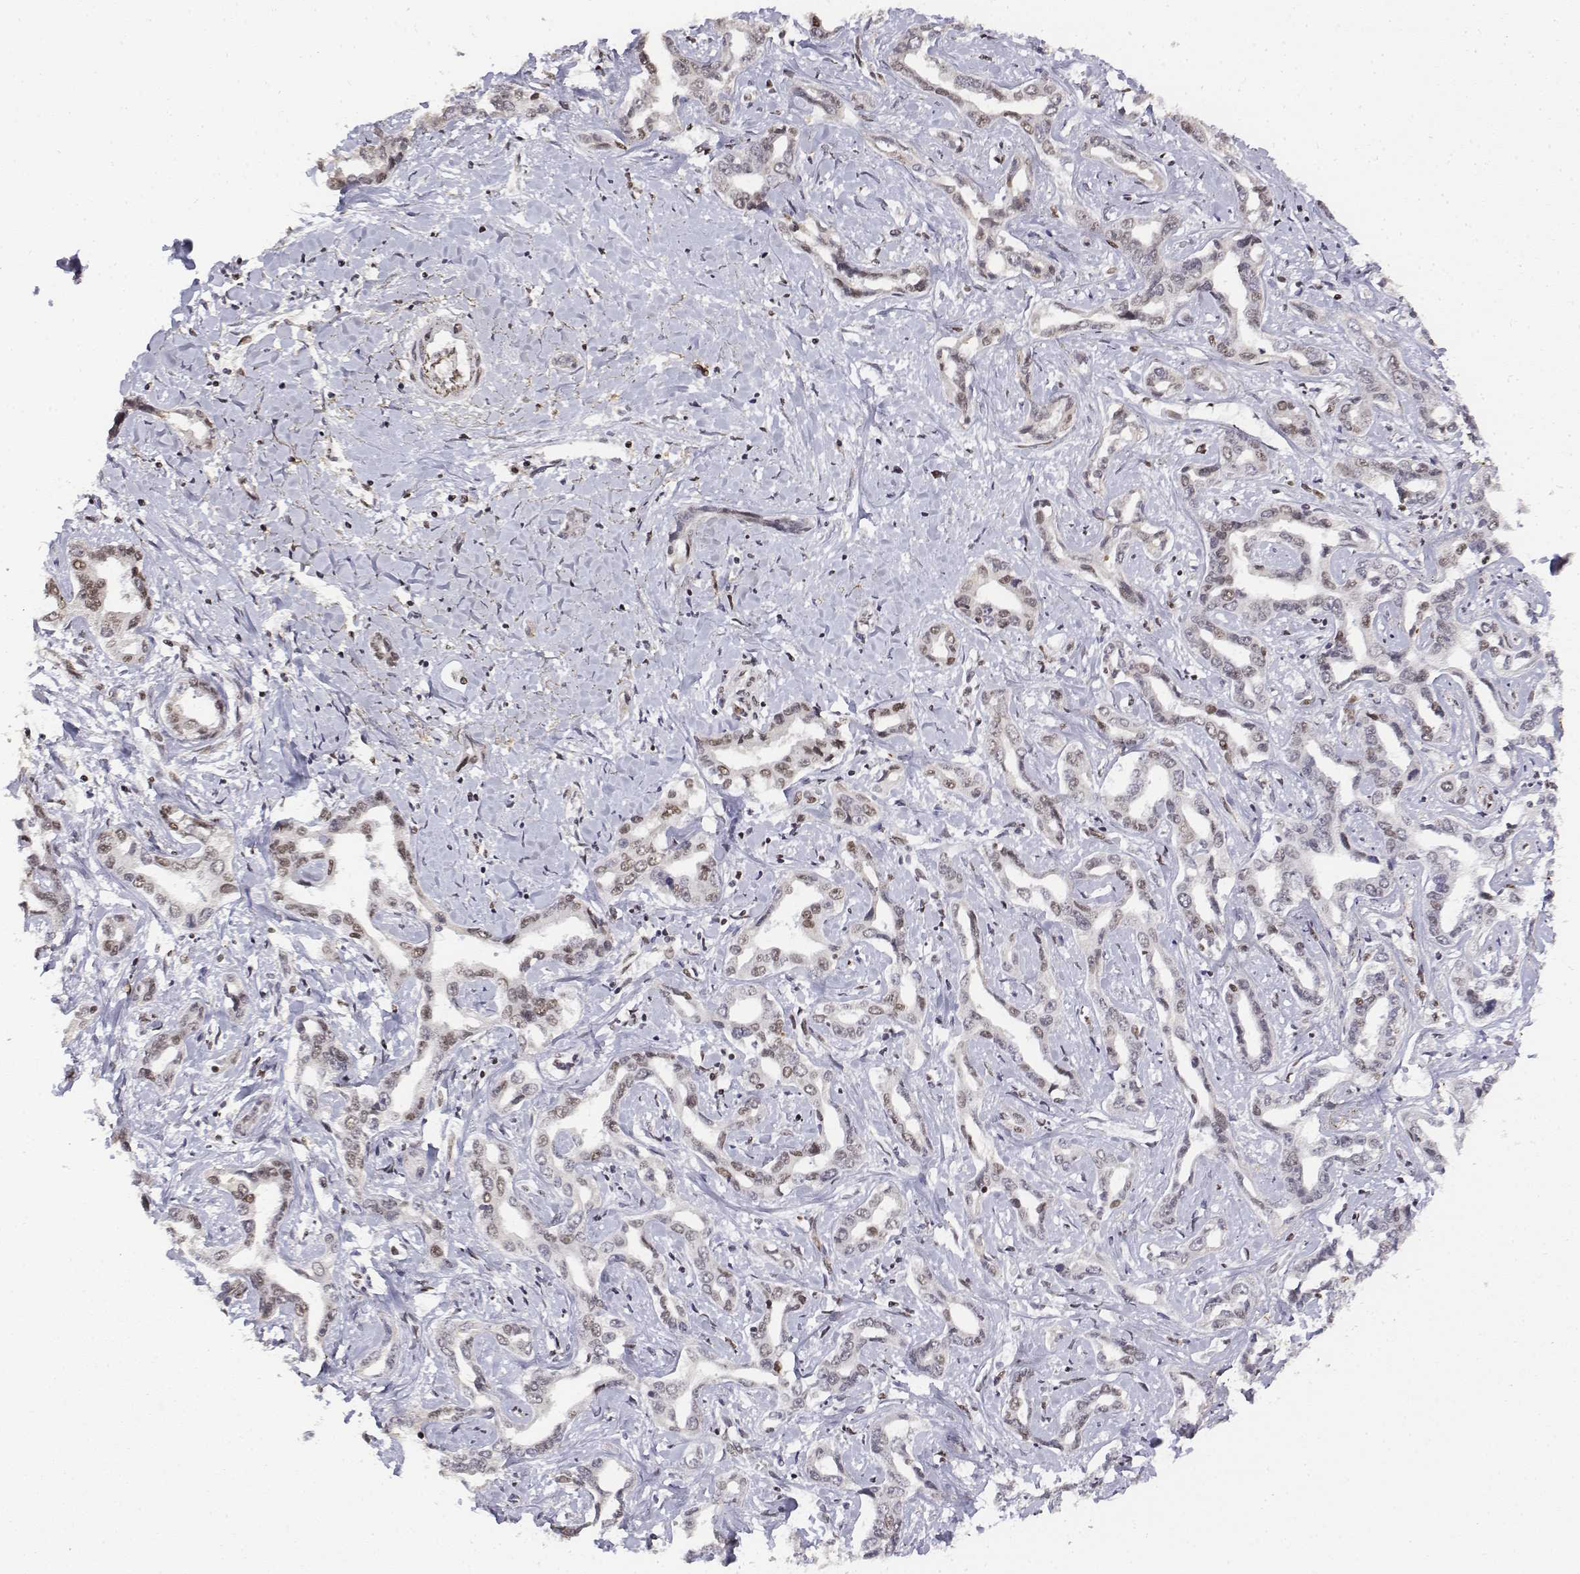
{"staining": {"intensity": "weak", "quantity": ">75%", "location": "nuclear"}, "tissue": "liver cancer", "cell_type": "Tumor cells", "image_type": "cancer", "snomed": [{"axis": "morphology", "description": "Cholangiocarcinoma"}, {"axis": "topography", "description": "Liver"}], "caption": "Tumor cells demonstrate low levels of weak nuclear positivity in approximately >75% of cells in human cholangiocarcinoma (liver). Immunohistochemistry (ihc) stains the protein of interest in brown and the nuclei are stained blue.", "gene": "SETD1A", "patient": {"sex": "male", "age": 59}}